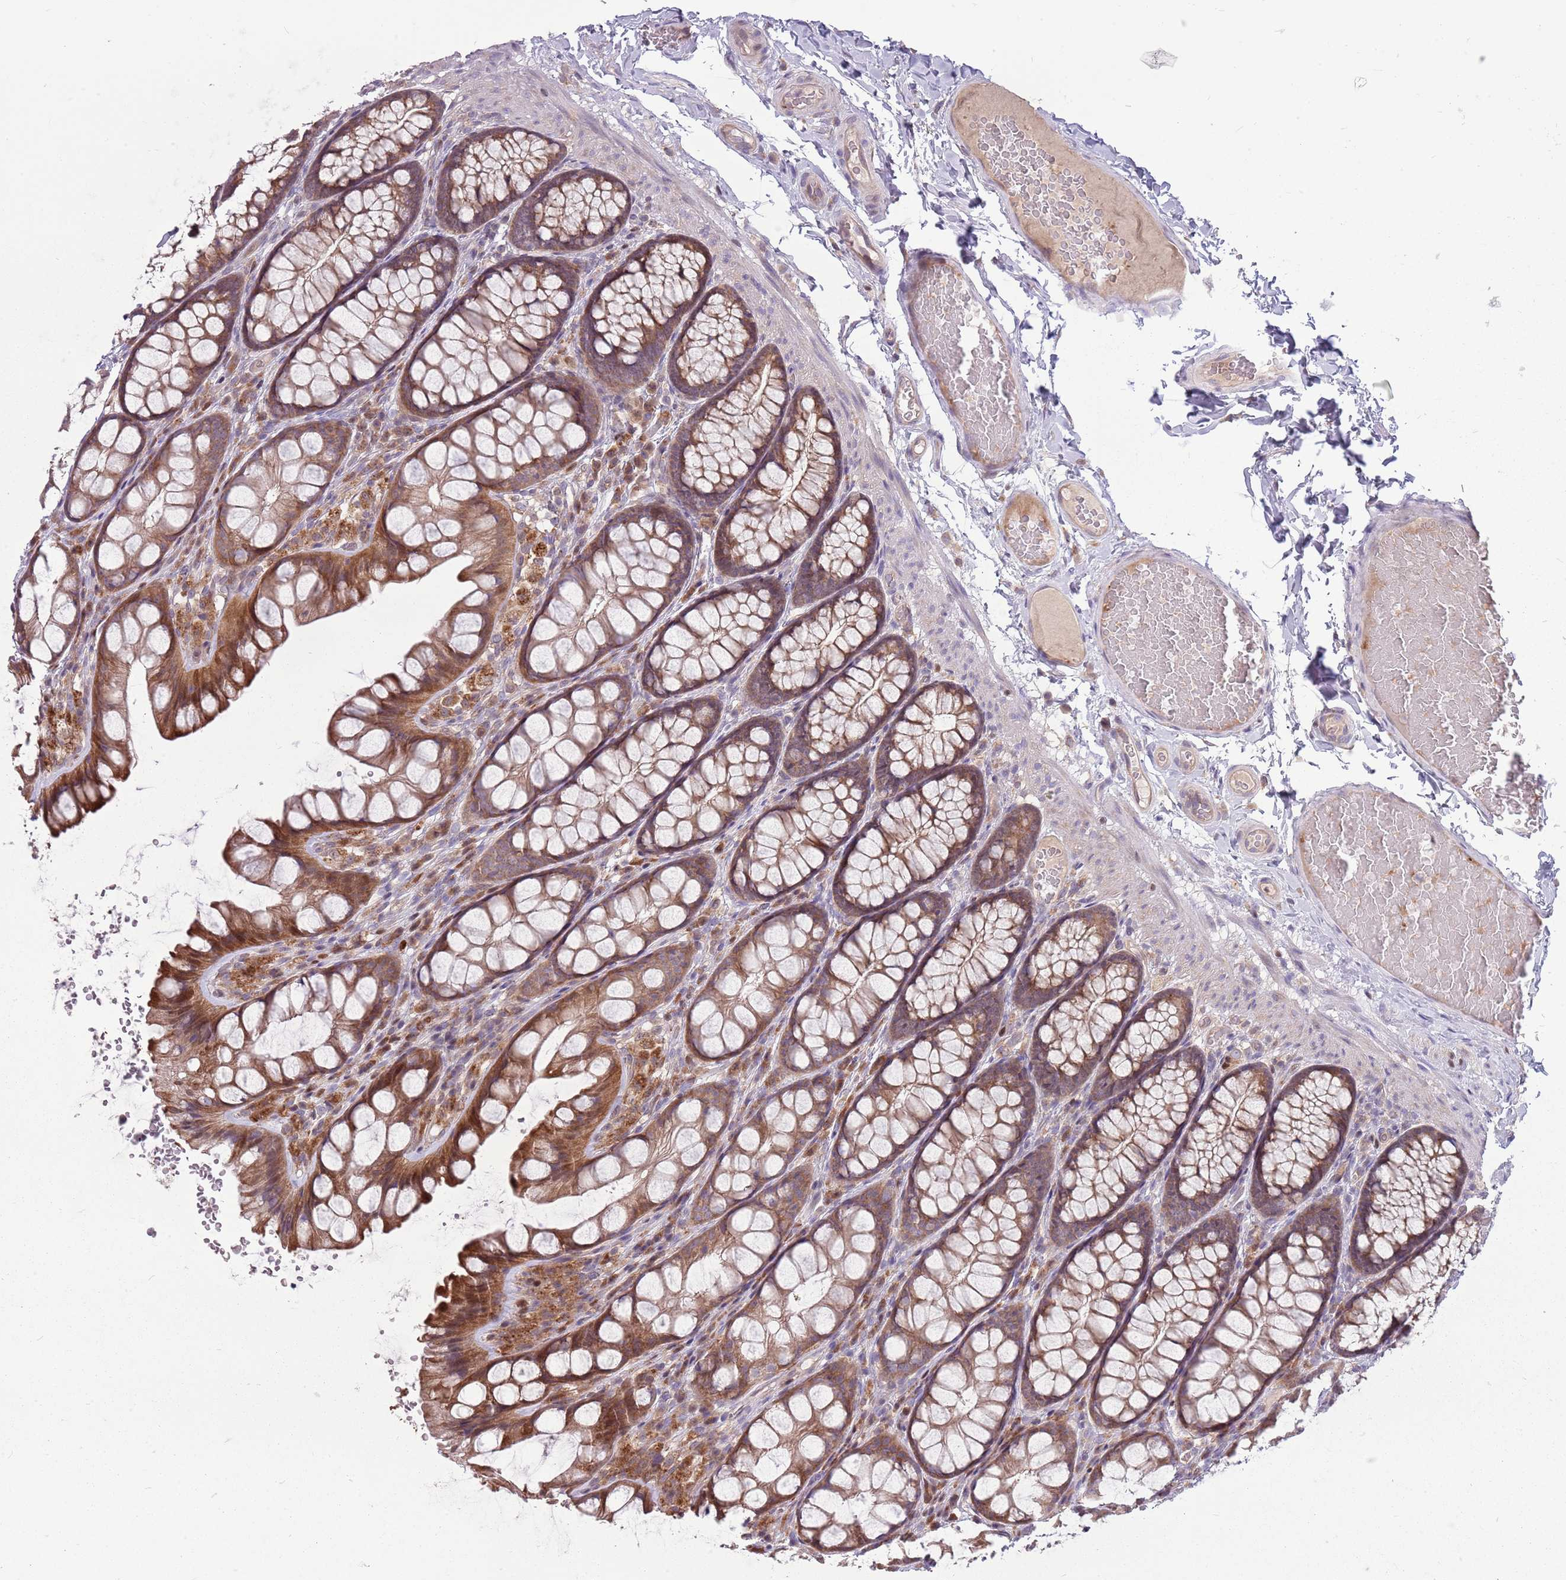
{"staining": {"intensity": "weak", "quantity": ">75%", "location": "cytoplasmic/membranous"}, "tissue": "colon", "cell_type": "Endothelial cells", "image_type": "normal", "snomed": [{"axis": "morphology", "description": "Normal tissue, NOS"}, {"axis": "topography", "description": "Colon"}], "caption": "About >75% of endothelial cells in unremarkable colon display weak cytoplasmic/membranous protein positivity as visualized by brown immunohistochemical staining.", "gene": "PPP1R27", "patient": {"sex": "male", "age": 47}}